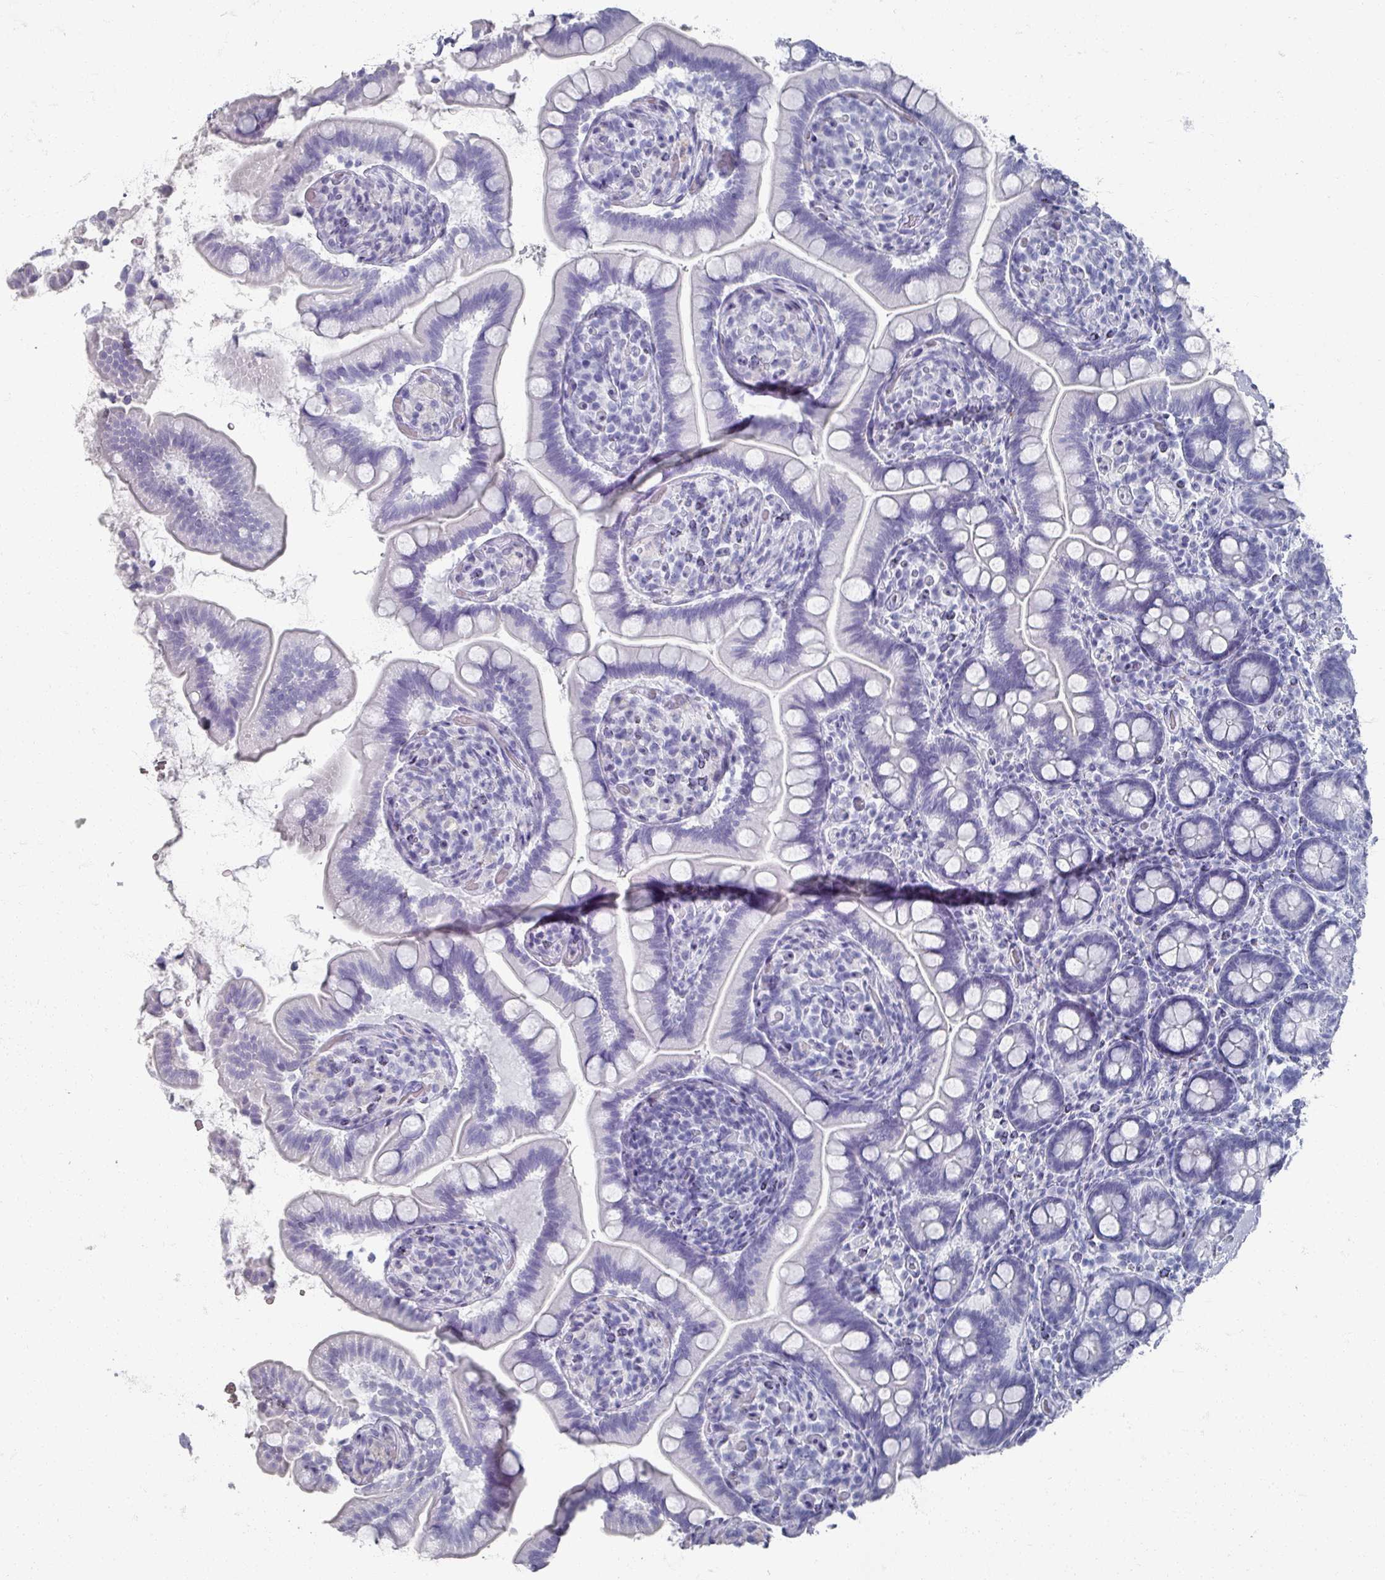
{"staining": {"intensity": "negative", "quantity": "none", "location": "none"}, "tissue": "small intestine", "cell_type": "Glandular cells", "image_type": "normal", "snomed": [{"axis": "morphology", "description": "Normal tissue, NOS"}, {"axis": "topography", "description": "Small intestine"}], "caption": "Human small intestine stained for a protein using immunohistochemistry (IHC) displays no staining in glandular cells.", "gene": "OMG", "patient": {"sex": "female", "age": 64}}